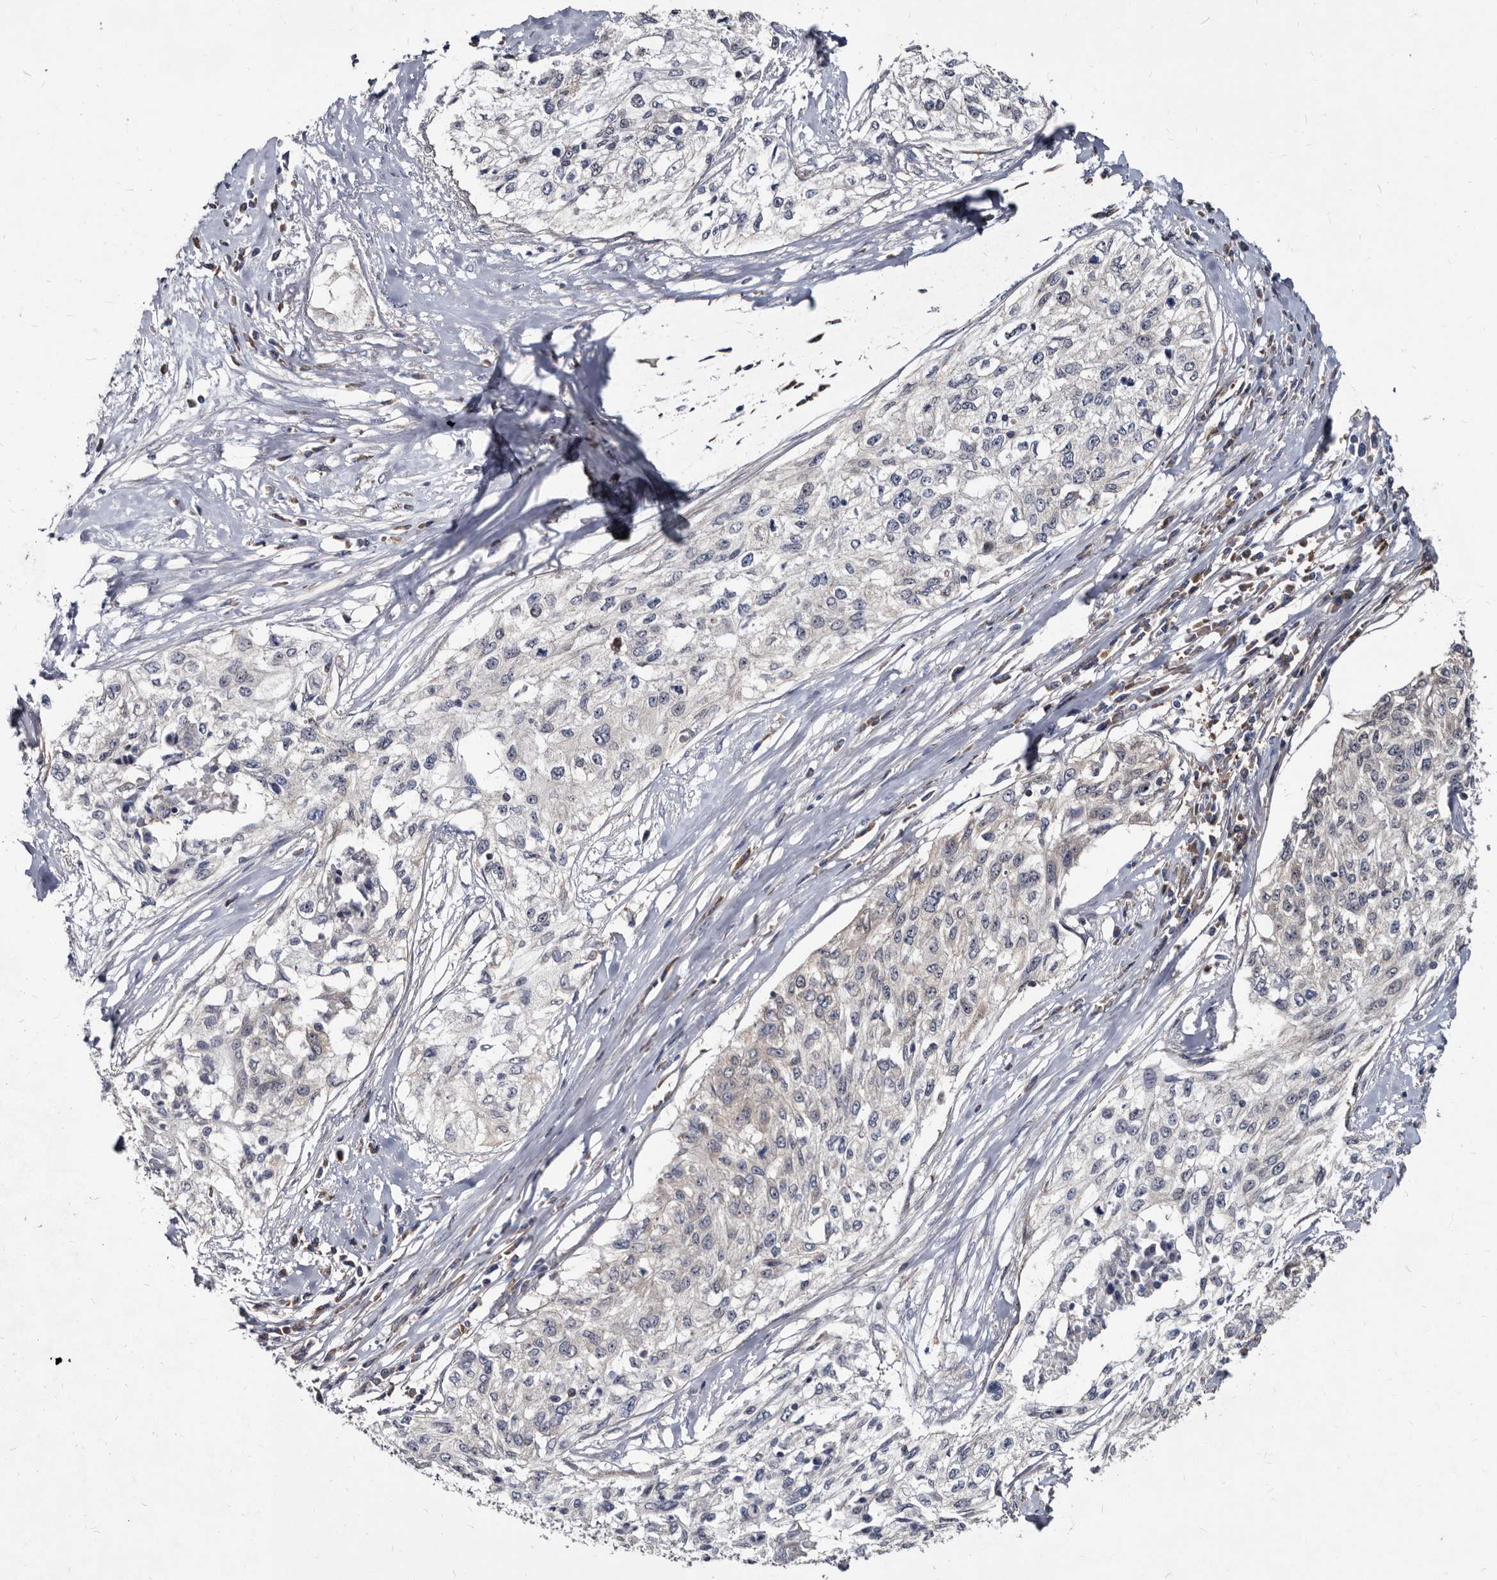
{"staining": {"intensity": "negative", "quantity": "none", "location": "none"}, "tissue": "cervical cancer", "cell_type": "Tumor cells", "image_type": "cancer", "snomed": [{"axis": "morphology", "description": "Squamous cell carcinoma, NOS"}, {"axis": "topography", "description": "Cervix"}], "caption": "High magnification brightfield microscopy of squamous cell carcinoma (cervical) stained with DAB (3,3'-diaminobenzidine) (brown) and counterstained with hematoxylin (blue): tumor cells show no significant positivity.", "gene": "ABCF2", "patient": {"sex": "female", "age": 57}}